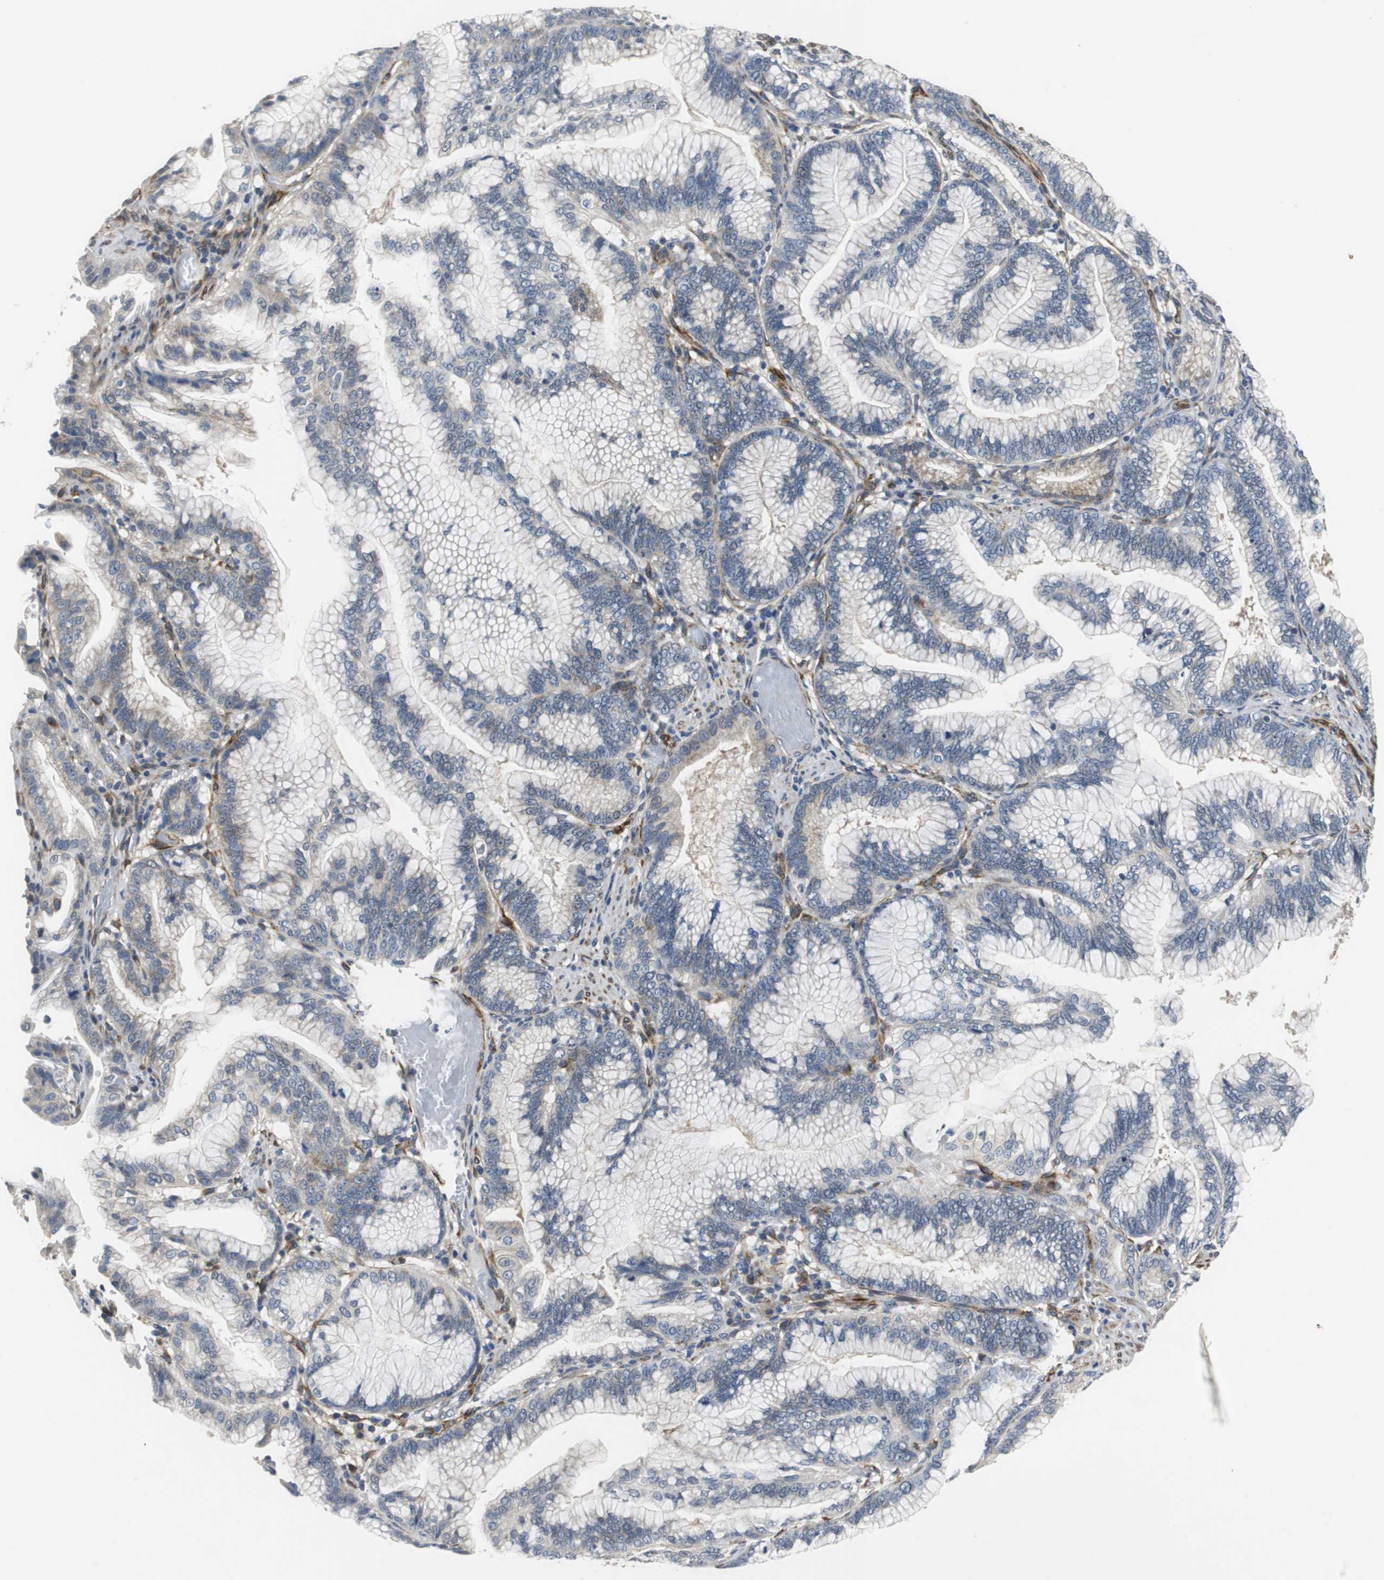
{"staining": {"intensity": "weak", "quantity": ">75%", "location": "cytoplasmic/membranous"}, "tissue": "pancreatic cancer", "cell_type": "Tumor cells", "image_type": "cancer", "snomed": [{"axis": "morphology", "description": "Adenocarcinoma, NOS"}, {"axis": "topography", "description": "Pancreas"}], "caption": "A photomicrograph showing weak cytoplasmic/membranous positivity in approximately >75% of tumor cells in pancreatic adenocarcinoma, as visualized by brown immunohistochemical staining.", "gene": "ISCU", "patient": {"sex": "female", "age": 64}}